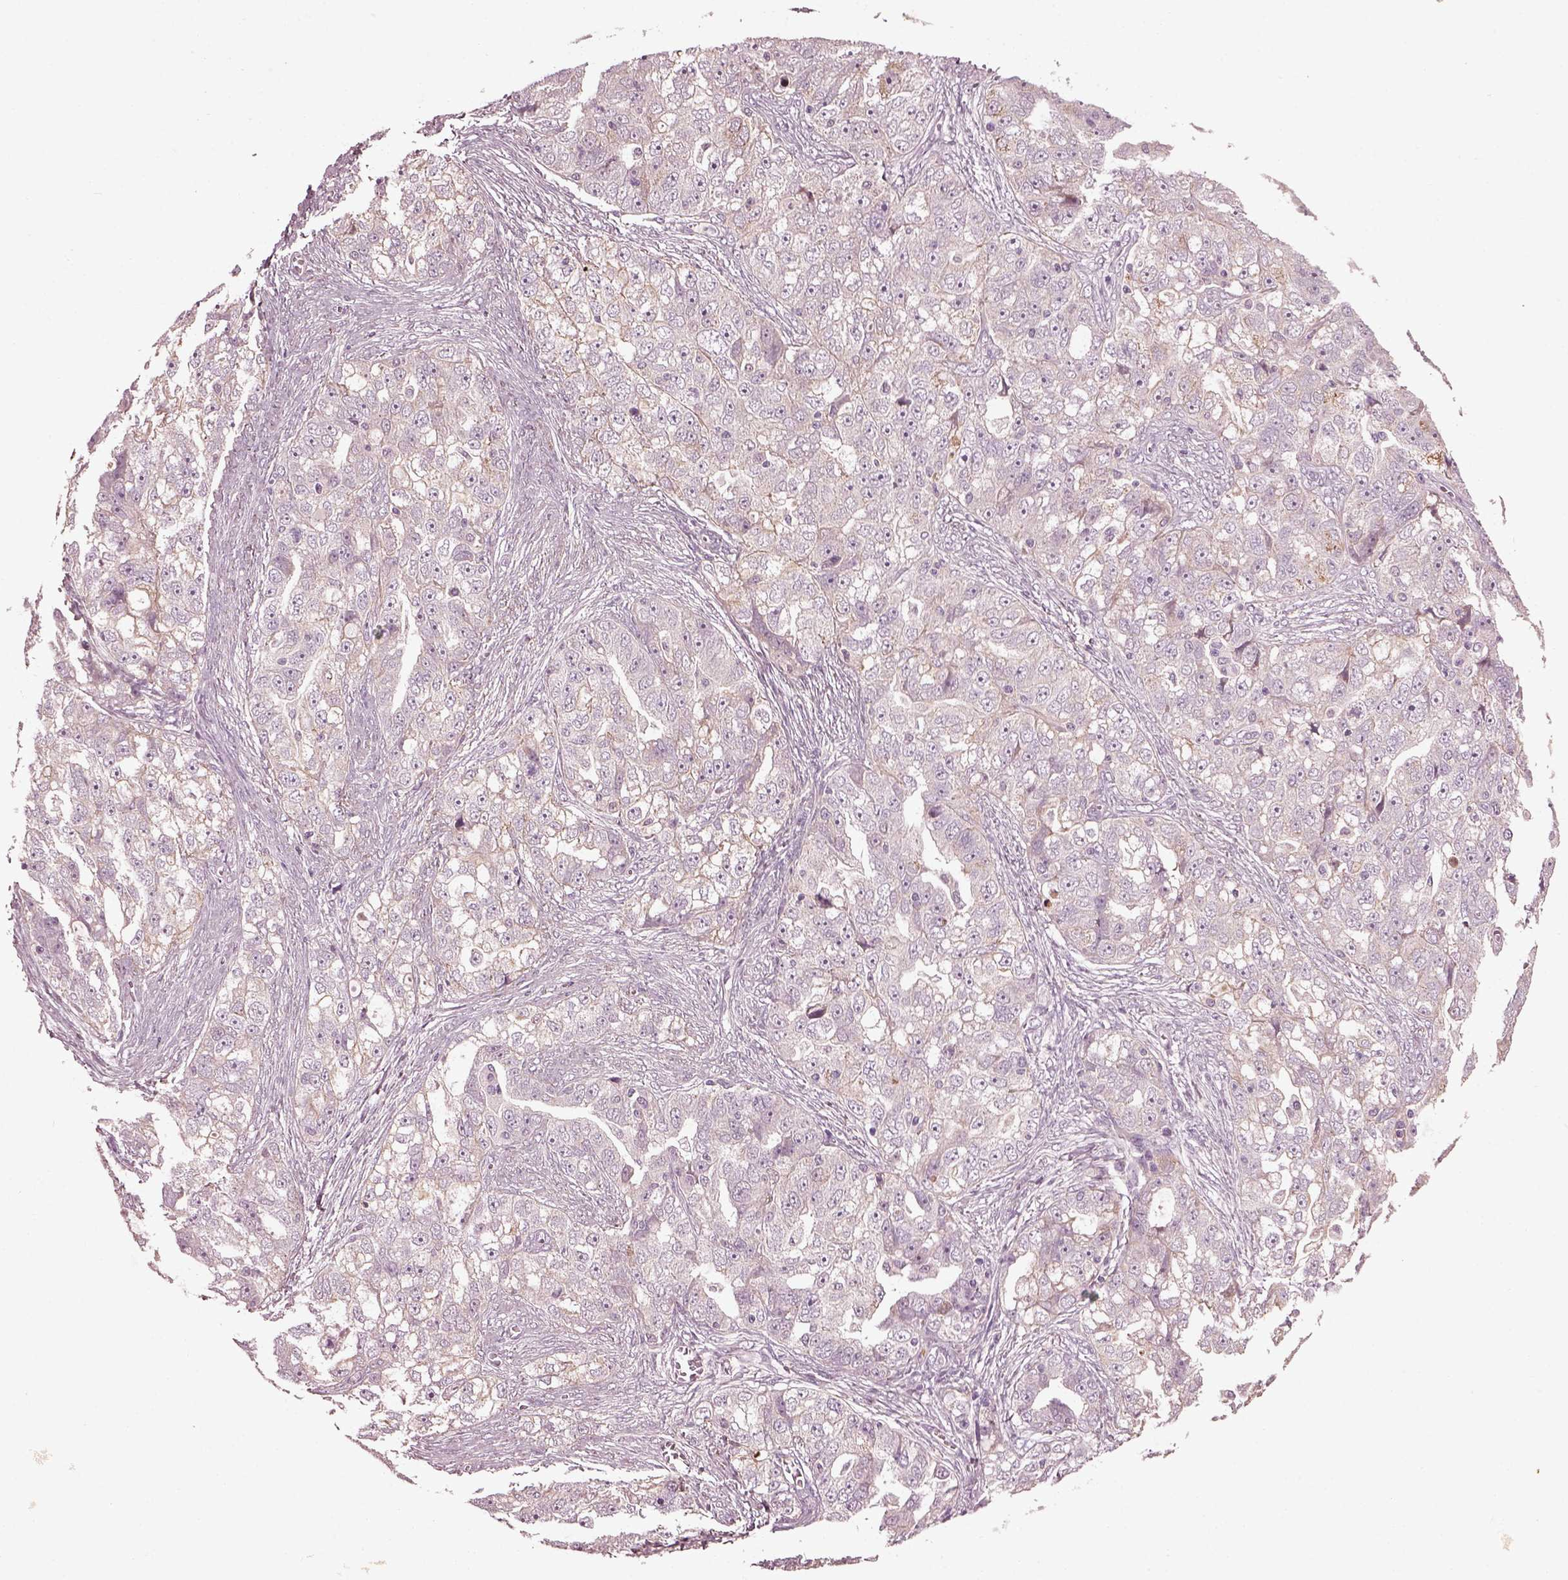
{"staining": {"intensity": "negative", "quantity": "none", "location": "none"}, "tissue": "ovarian cancer", "cell_type": "Tumor cells", "image_type": "cancer", "snomed": [{"axis": "morphology", "description": "Cystadenocarcinoma, serous, NOS"}, {"axis": "topography", "description": "Ovary"}], "caption": "Ovarian cancer (serous cystadenocarcinoma) was stained to show a protein in brown. There is no significant positivity in tumor cells. (Immunohistochemistry, brightfield microscopy, high magnification).", "gene": "EFEMP1", "patient": {"sex": "female", "age": 51}}